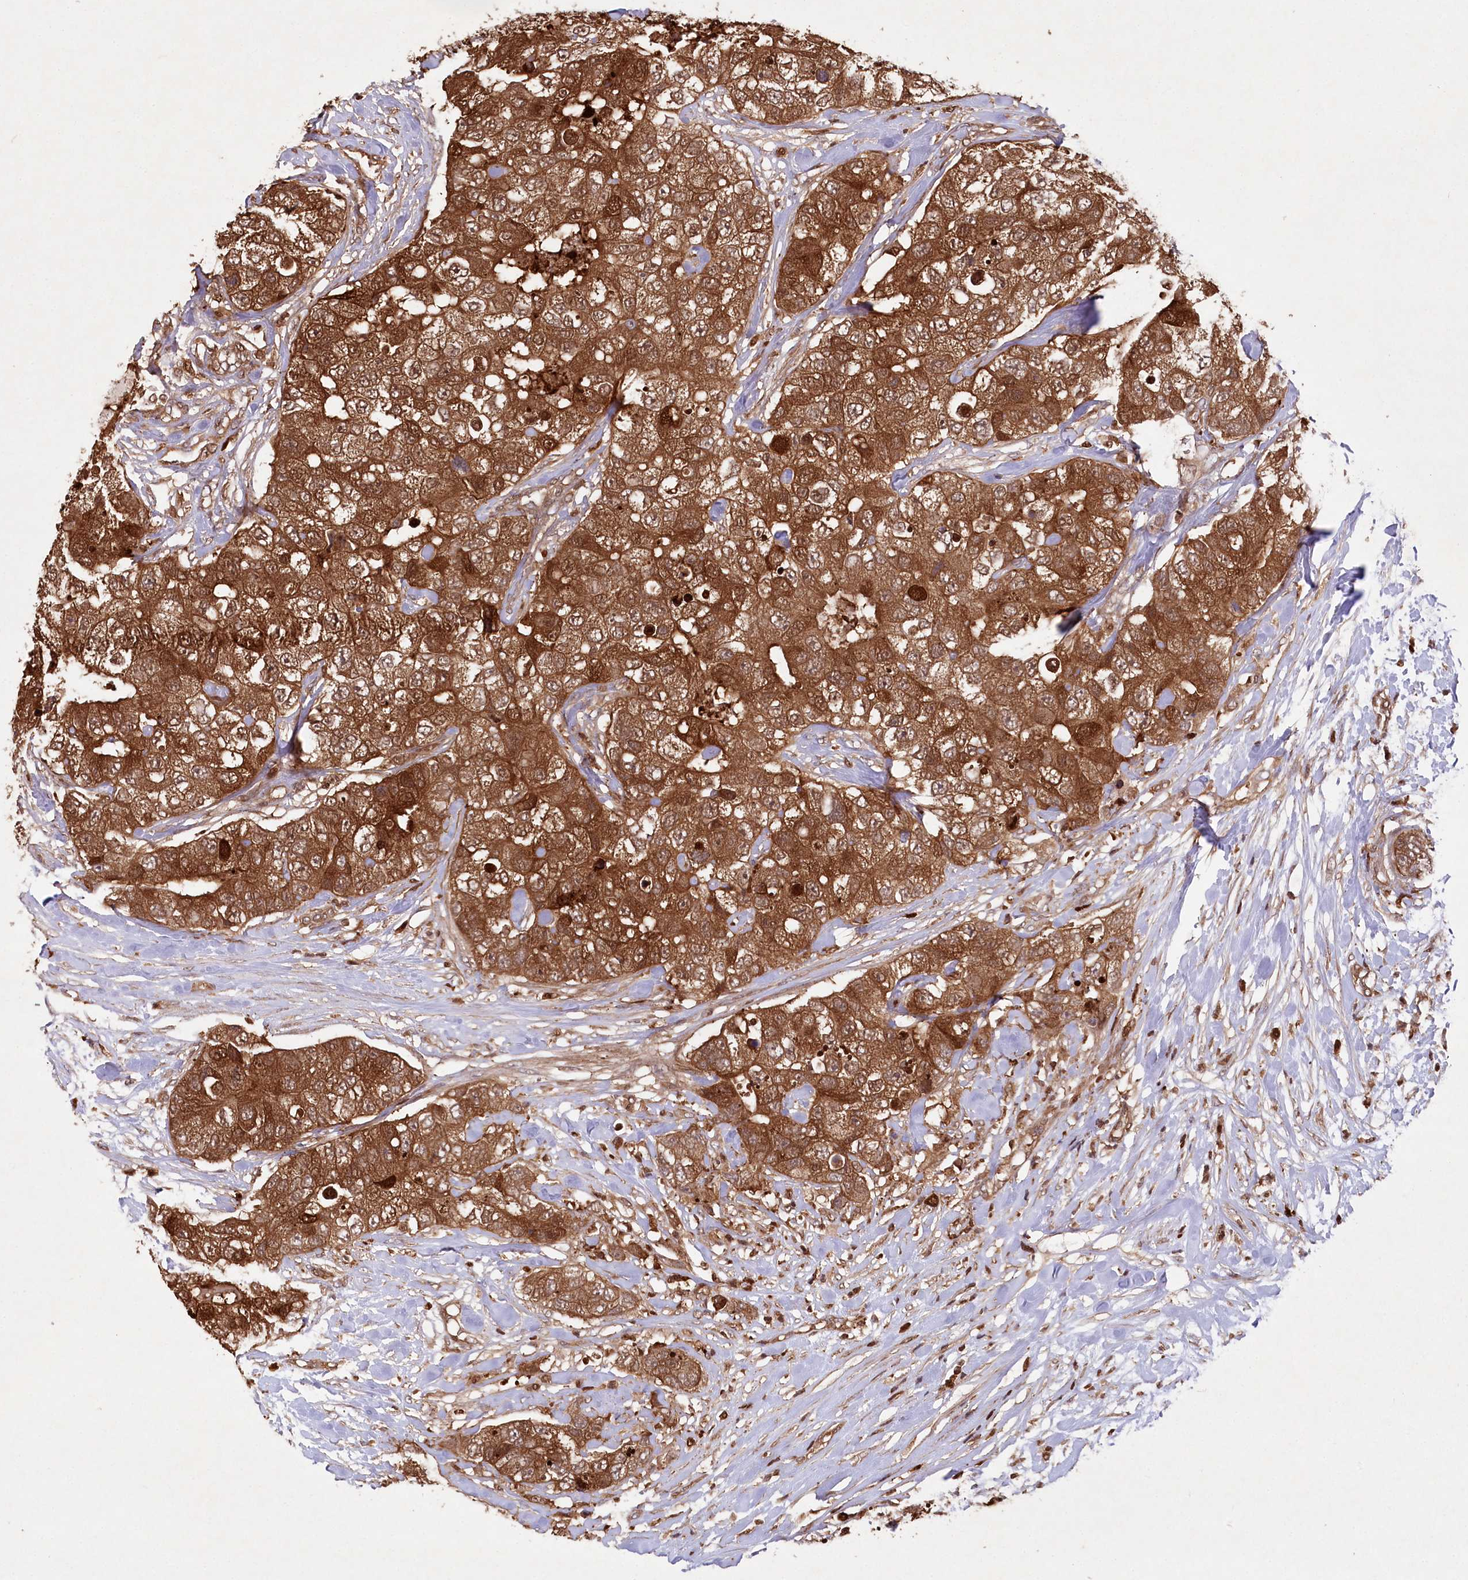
{"staining": {"intensity": "strong", "quantity": ">75%", "location": "cytoplasmic/membranous,nuclear"}, "tissue": "breast cancer", "cell_type": "Tumor cells", "image_type": "cancer", "snomed": [{"axis": "morphology", "description": "Duct carcinoma"}, {"axis": "topography", "description": "Breast"}], "caption": "Human breast cancer stained for a protein (brown) reveals strong cytoplasmic/membranous and nuclear positive expression in about >75% of tumor cells.", "gene": "LSG1", "patient": {"sex": "female", "age": 62}}